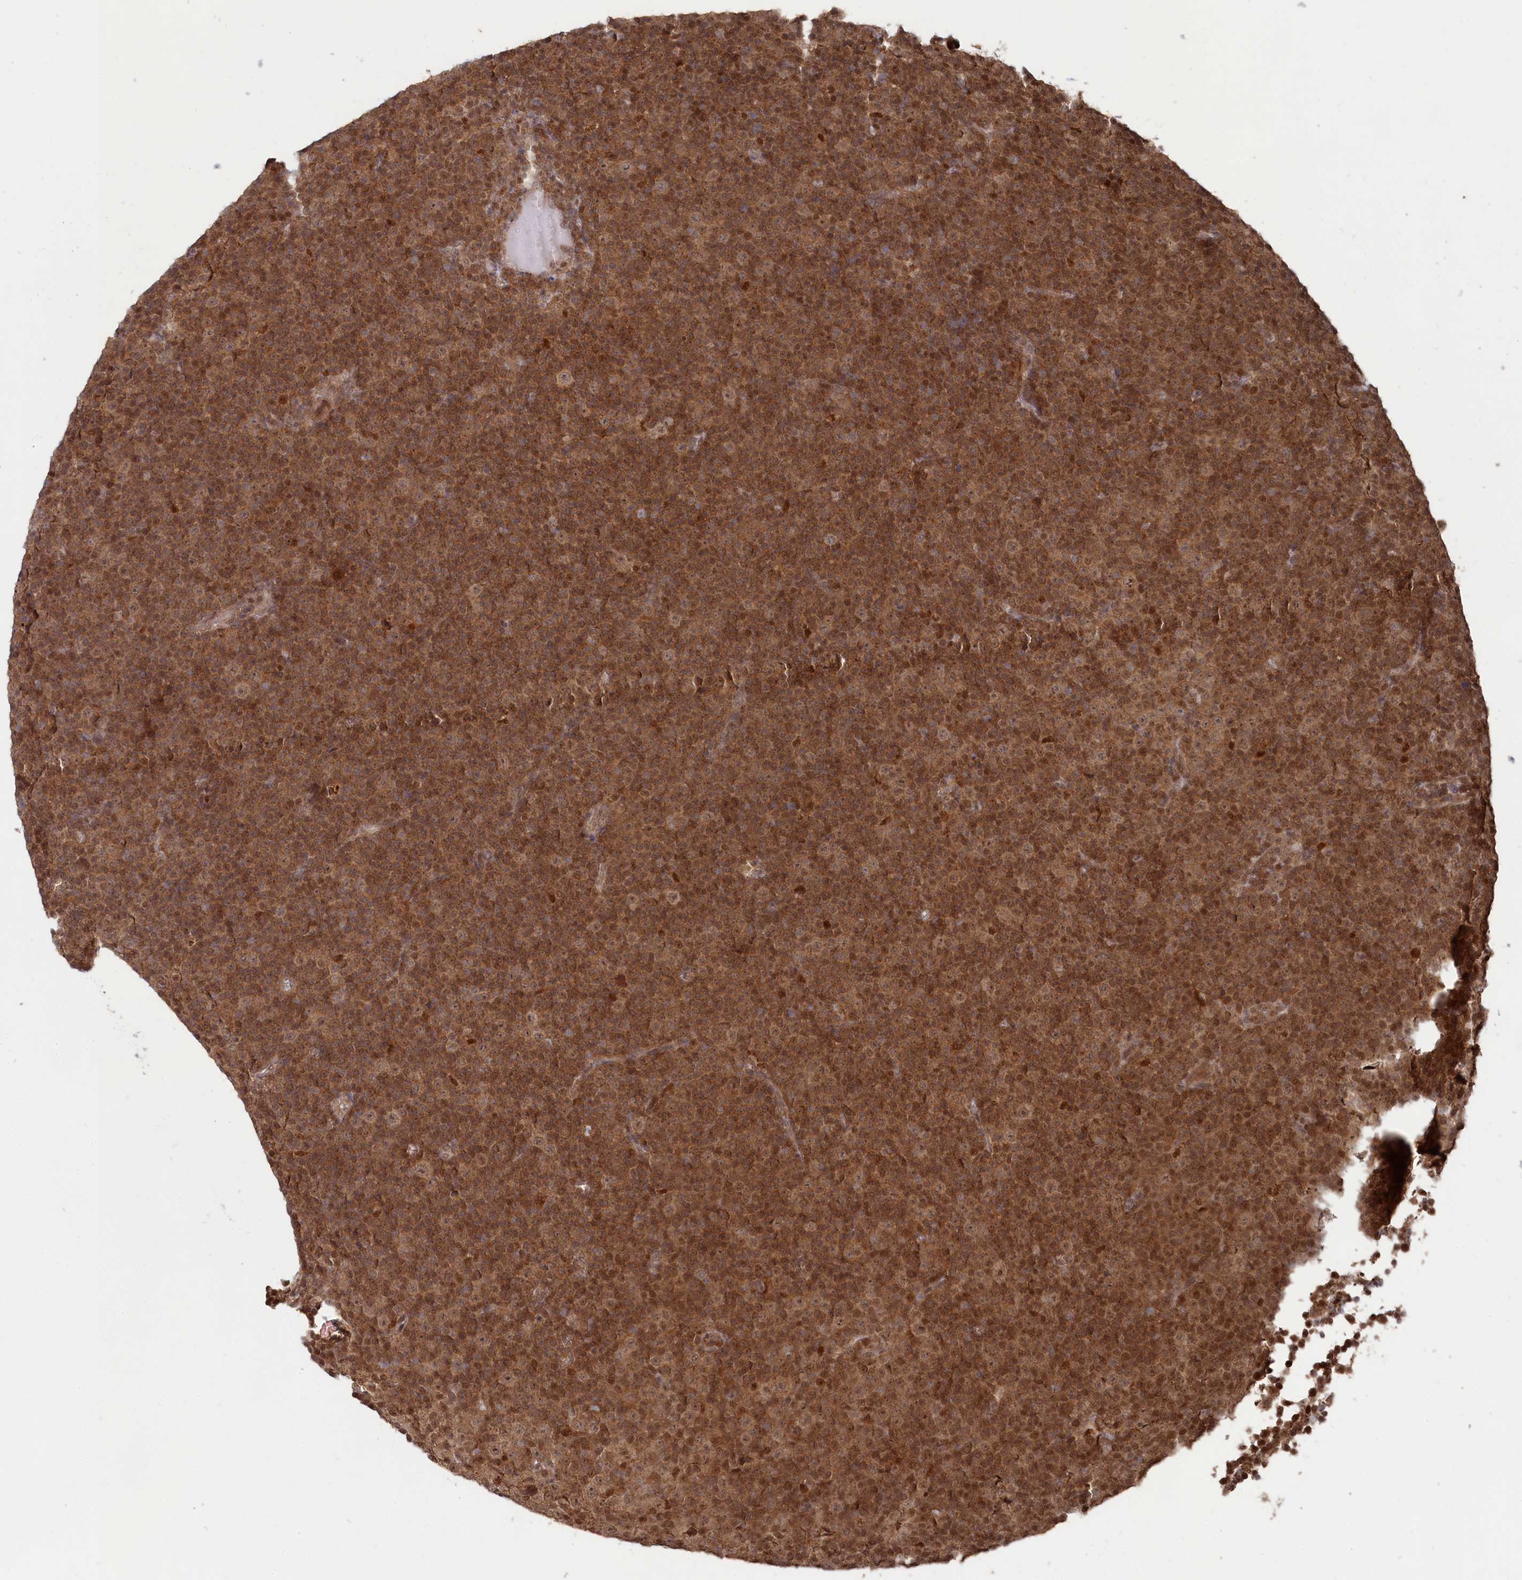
{"staining": {"intensity": "weak", "quantity": ">75%", "location": "cytoplasmic/membranous"}, "tissue": "lymphoma", "cell_type": "Tumor cells", "image_type": "cancer", "snomed": [{"axis": "morphology", "description": "Malignant lymphoma, non-Hodgkin's type, Low grade"}, {"axis": "topography", "description": "Lymph node"}], "caption": "Lymphoma stained with a protein marker displays weak staining in tumor cells.", "gene": "BORCS7", "patient": {"sex": "female", "age": 67}}